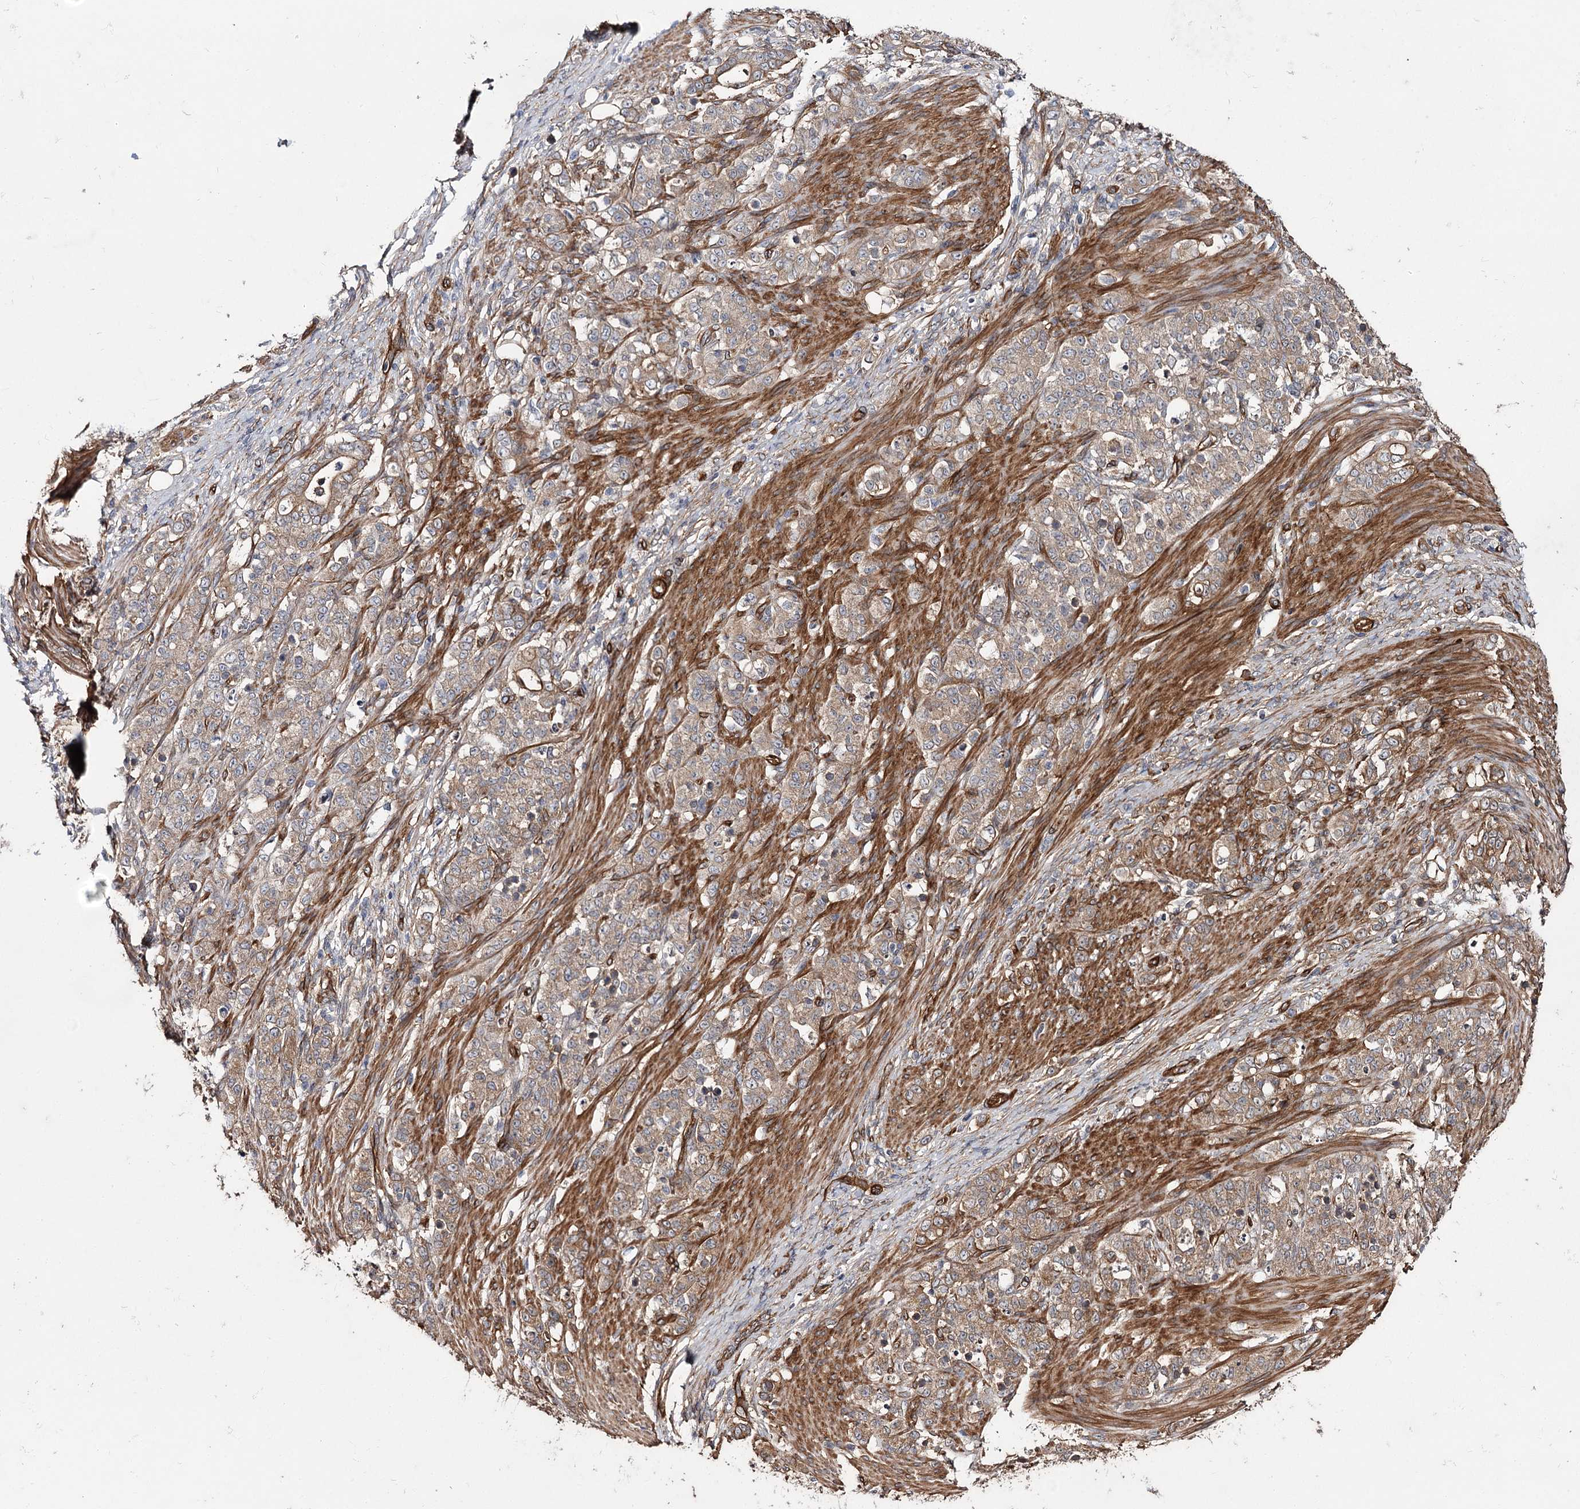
{"staining": {"intensity": "weak", "quantity": ">75%", "location": "cytoplasmic/membranous"}, "tissue": "stomach cancer", "cell_type": "Tumor cells", "image_type": "cancer", "snomed": [{"axis": "morphology", "description": "Adenocarcinoma, NOS"}, {"axis": "topography", "description": "Stomach"}], "caption": "Weak cytoplasmic/membranous protein positivity is identified in about >75% of tumor cells in stomach adenocarcinoma. The staining was performed using DAB (3,3'-diaminobenzidine) to visualize the protein expression in brown, while the nuclei were stained in blue with hematoxylin (Magnification: 20x).", "gene": "MYO1C", "patient": {"sex": "female", "age": 79}}